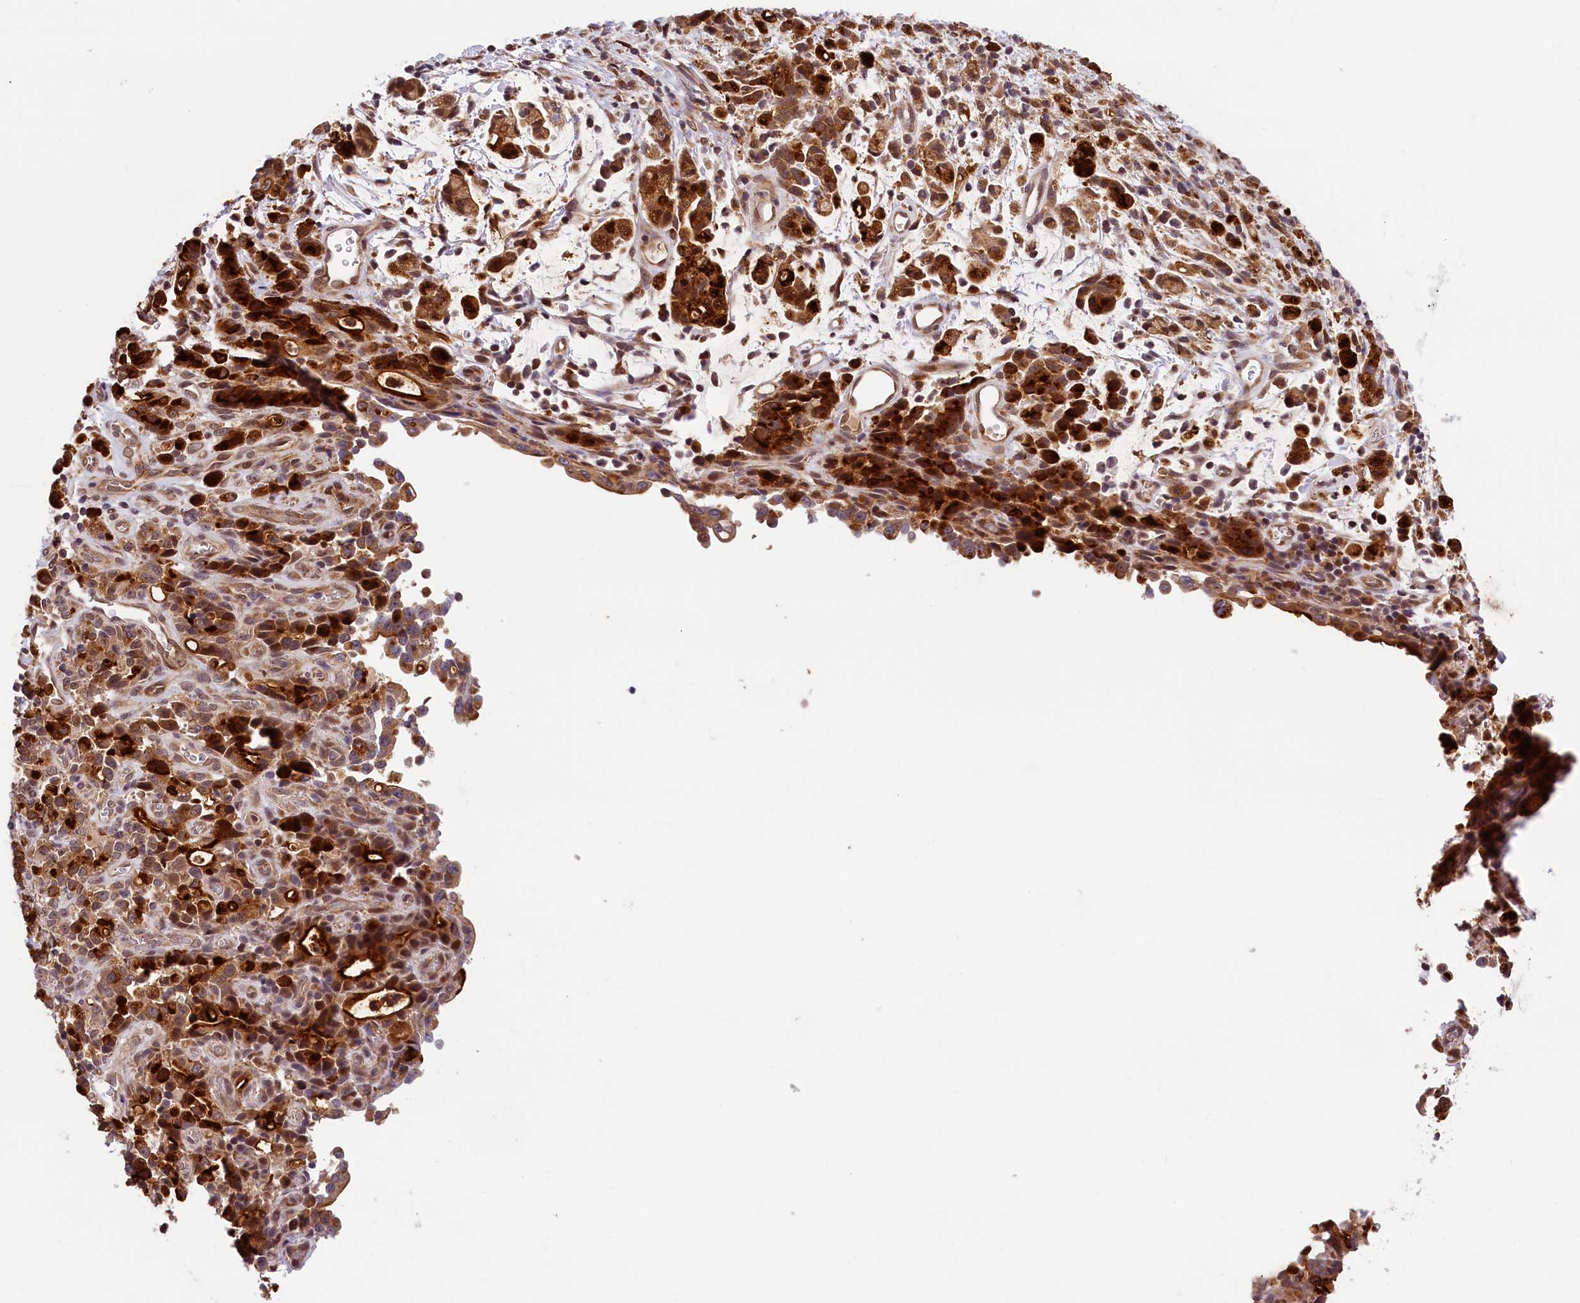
{"staining": {"intensity": "strong", "quantity": ">75%", "location": "cytoplasmic/membranous"}, "tissue": "stomach cancer", "cell_type": "Tumor cells", "image_type": "cancer", "snomed": [{"axis": "morphology", "description": "Adenocarcinoma, NOS"}, {"axis": "topography", "description": "Stomach"}], "caption": "Immunohistochemical staining of human adenocarcinoma (stomach) exhibits strong cytoplasmic/membranous protein positivity in about >75% of tumor cells.", "gene": "KCNK6", "patient": {"sex": "female", "age": 60}}